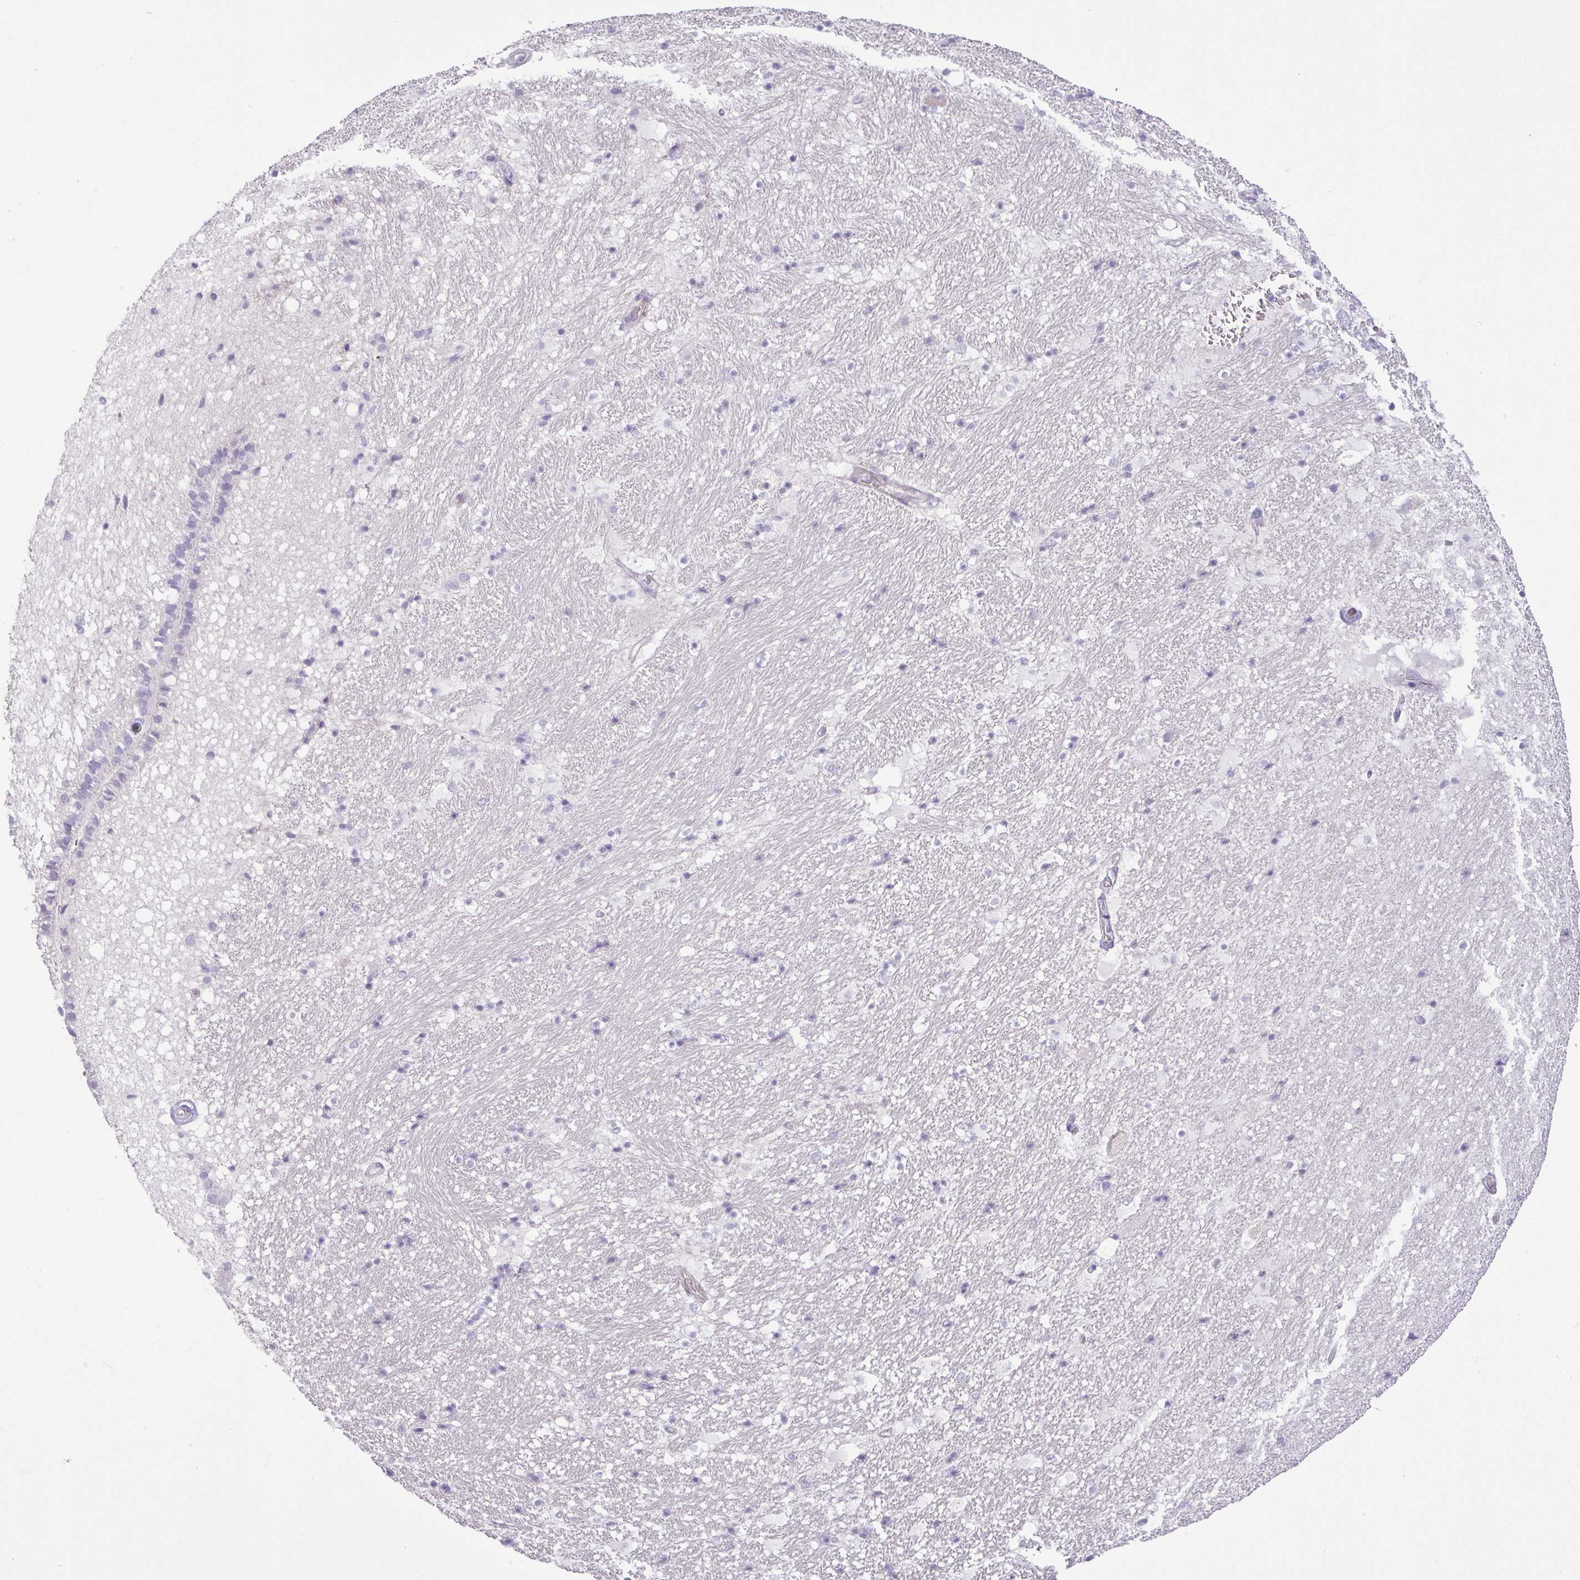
{"staining": {"intensity": "negative", "quantity": "none", "location": "none"}, "tissue": "hippocampus", "cell_type": "Glial cells", "image_type": "normal", "snomed": [{"axis": "morphology", "description": "Normal tissue, NOS"}, {"axis": "topography", "description": "Hippocampus"}], "caption": "An immunohistochemistry (IHC) histopathology image of unremarkable hippocampus is shown. There is no staining in glial cells of hippocampus.", "gene": "ENSG00000273748", "patient": {"sex": "male", "age": 37}}